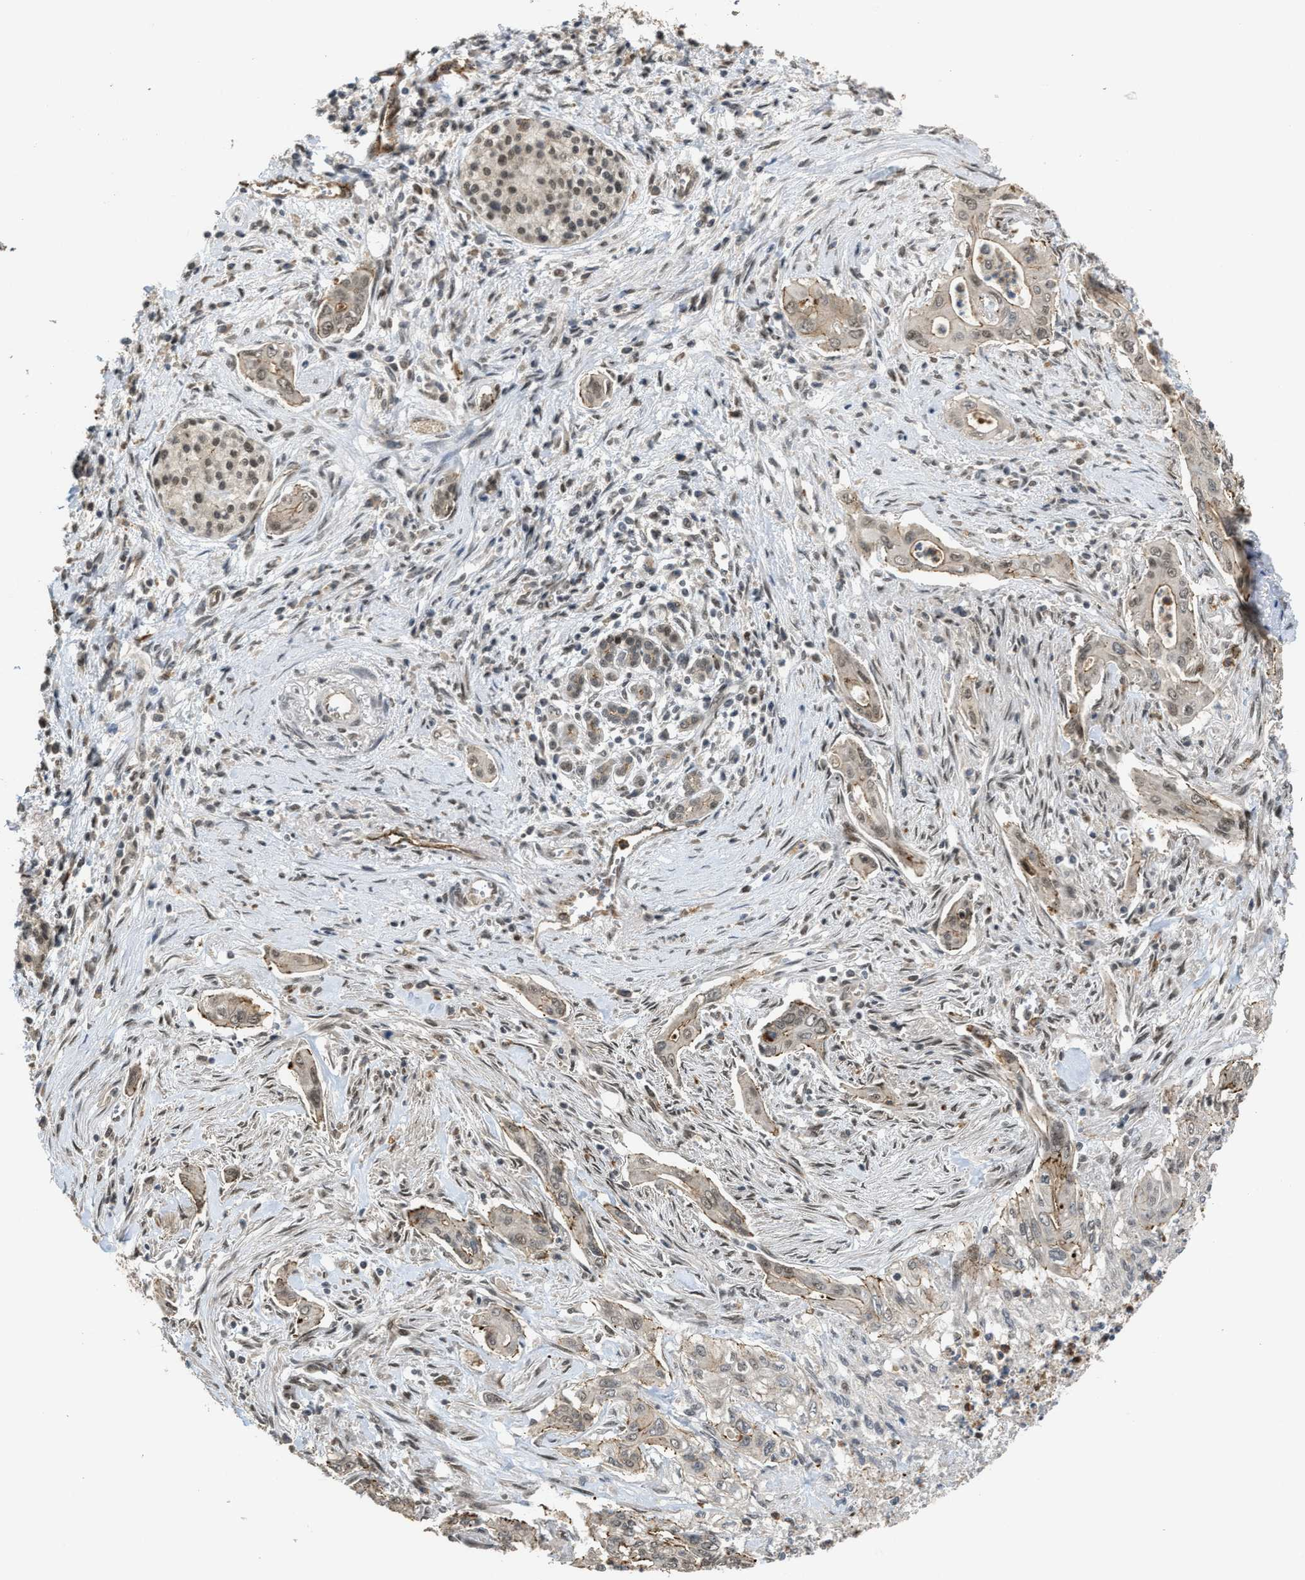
{"staining": {"intensity": "weak", "quantity": "25%-75%", "location": "cytoplasmic/membranous,nuclear"}, "tissue": "pancreatic cancer", "cell_type": "Tumor cells", "image_type": "cancer", "snomed": [{"axis": "morphology", "description": "Adenocarcinoma, NOS"}, {"axis": "topography", "description": "Pancreas"}], "caption": "Approximately 25%-75% of tumor cells in human adenocarcinoma (pancreatic) exhibit weak cytoplasmic/membranous and nuclear protein staining as visualized by brown immunohistochemical staining.", "gene": "DPF2", "patient": {"sex": "male", "age": 58}}